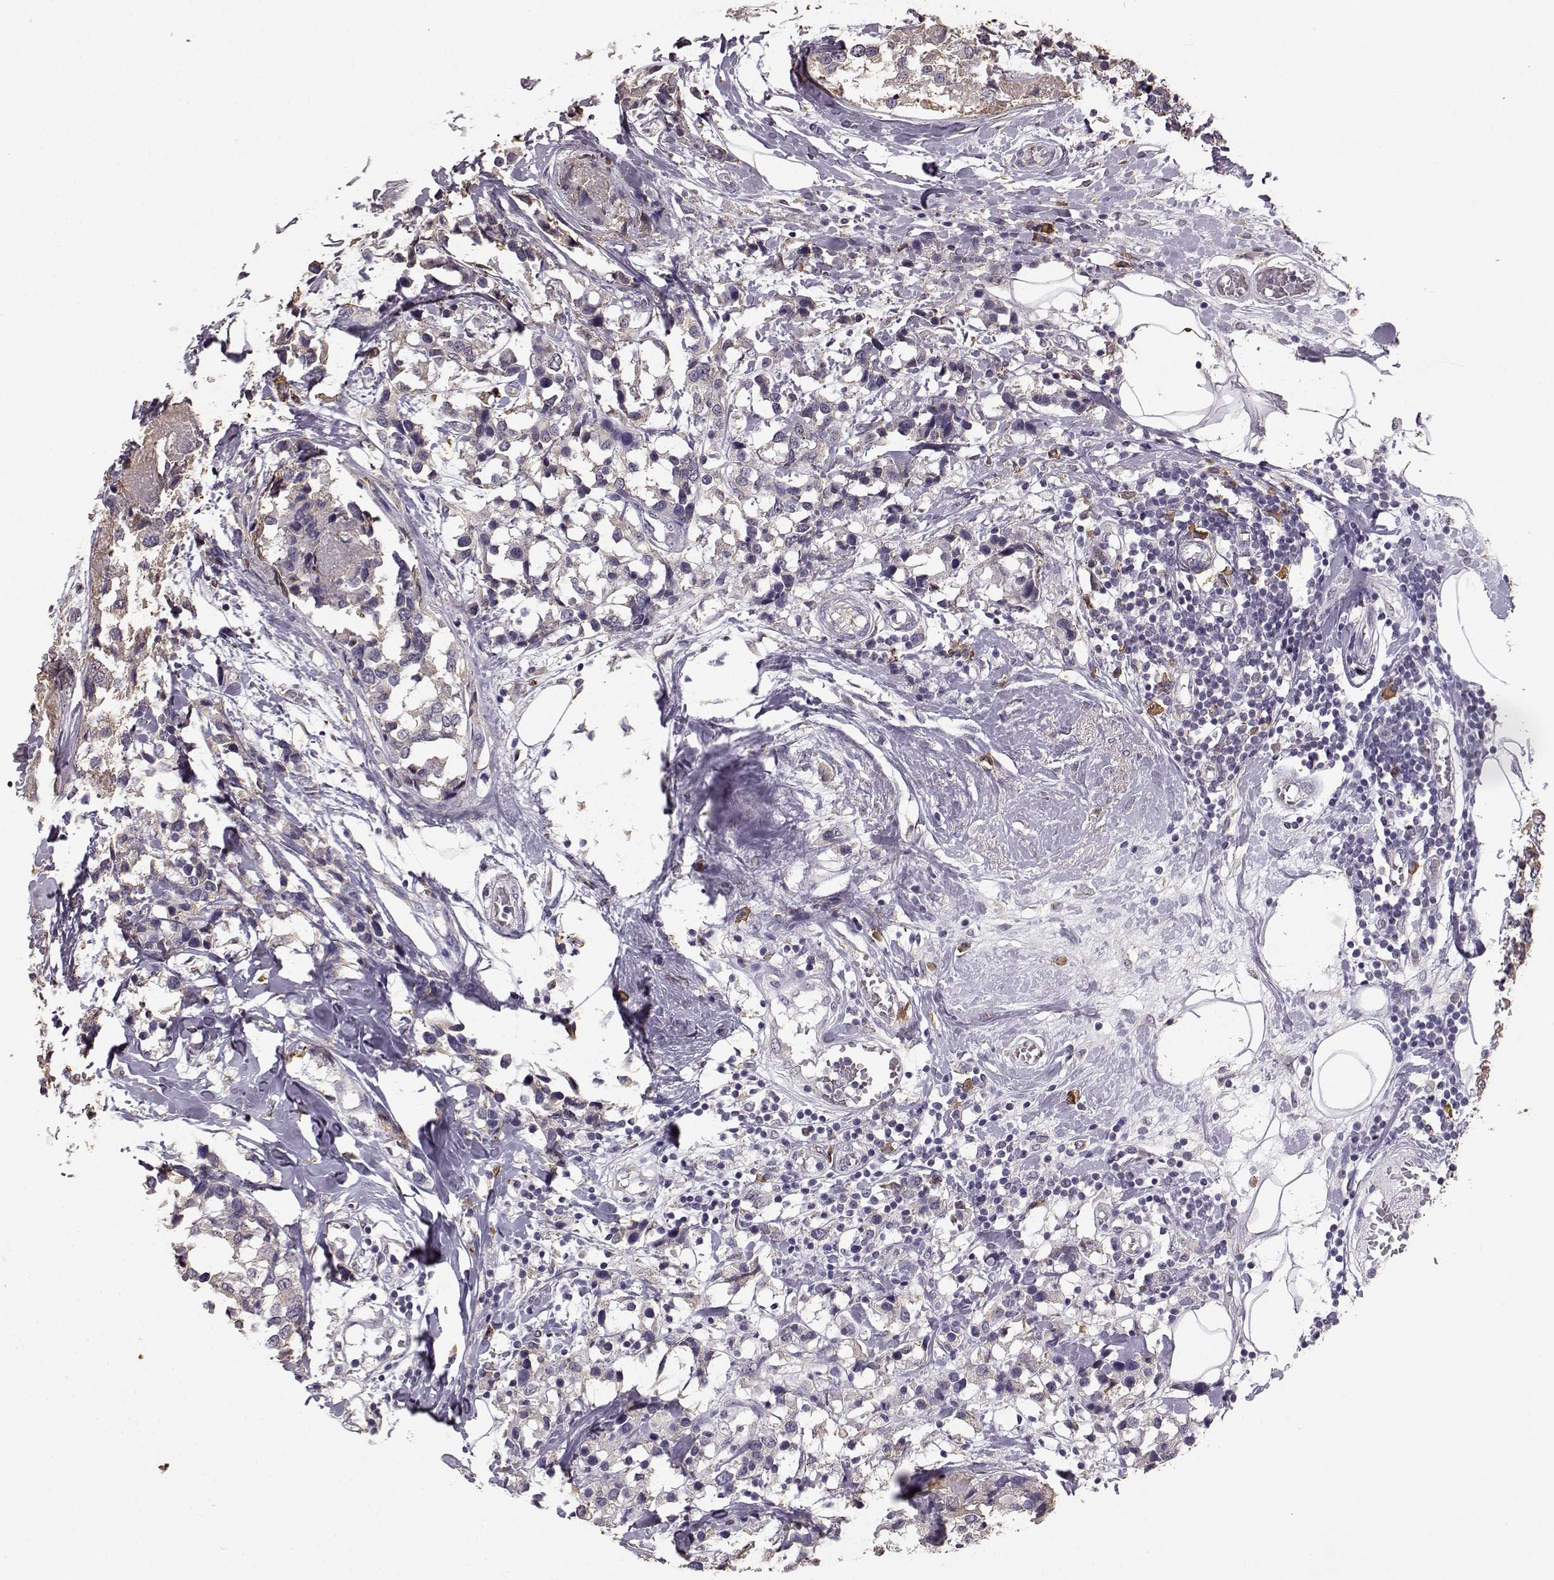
{"staining": {"intensity": "weak", "quantity": "<25%", "location": "cytoplasmic/membranous"}, "tissue": "breast cancer", "cell_type": "Tumor cells", "image_type": "cancer", "snomed": [{"axis": "morphology", "description": "Lobular carcinoma"}, {"axis": "topography", "description": "Breast"}], "caption": "IHC photomicrograph of neoplastic tissue: breast lobular carcinoma stained with DAB reveals no significant protein staining in tumor cells.", "gene": "GABRG3", "patient": {"sex": "female", "age": 59}}